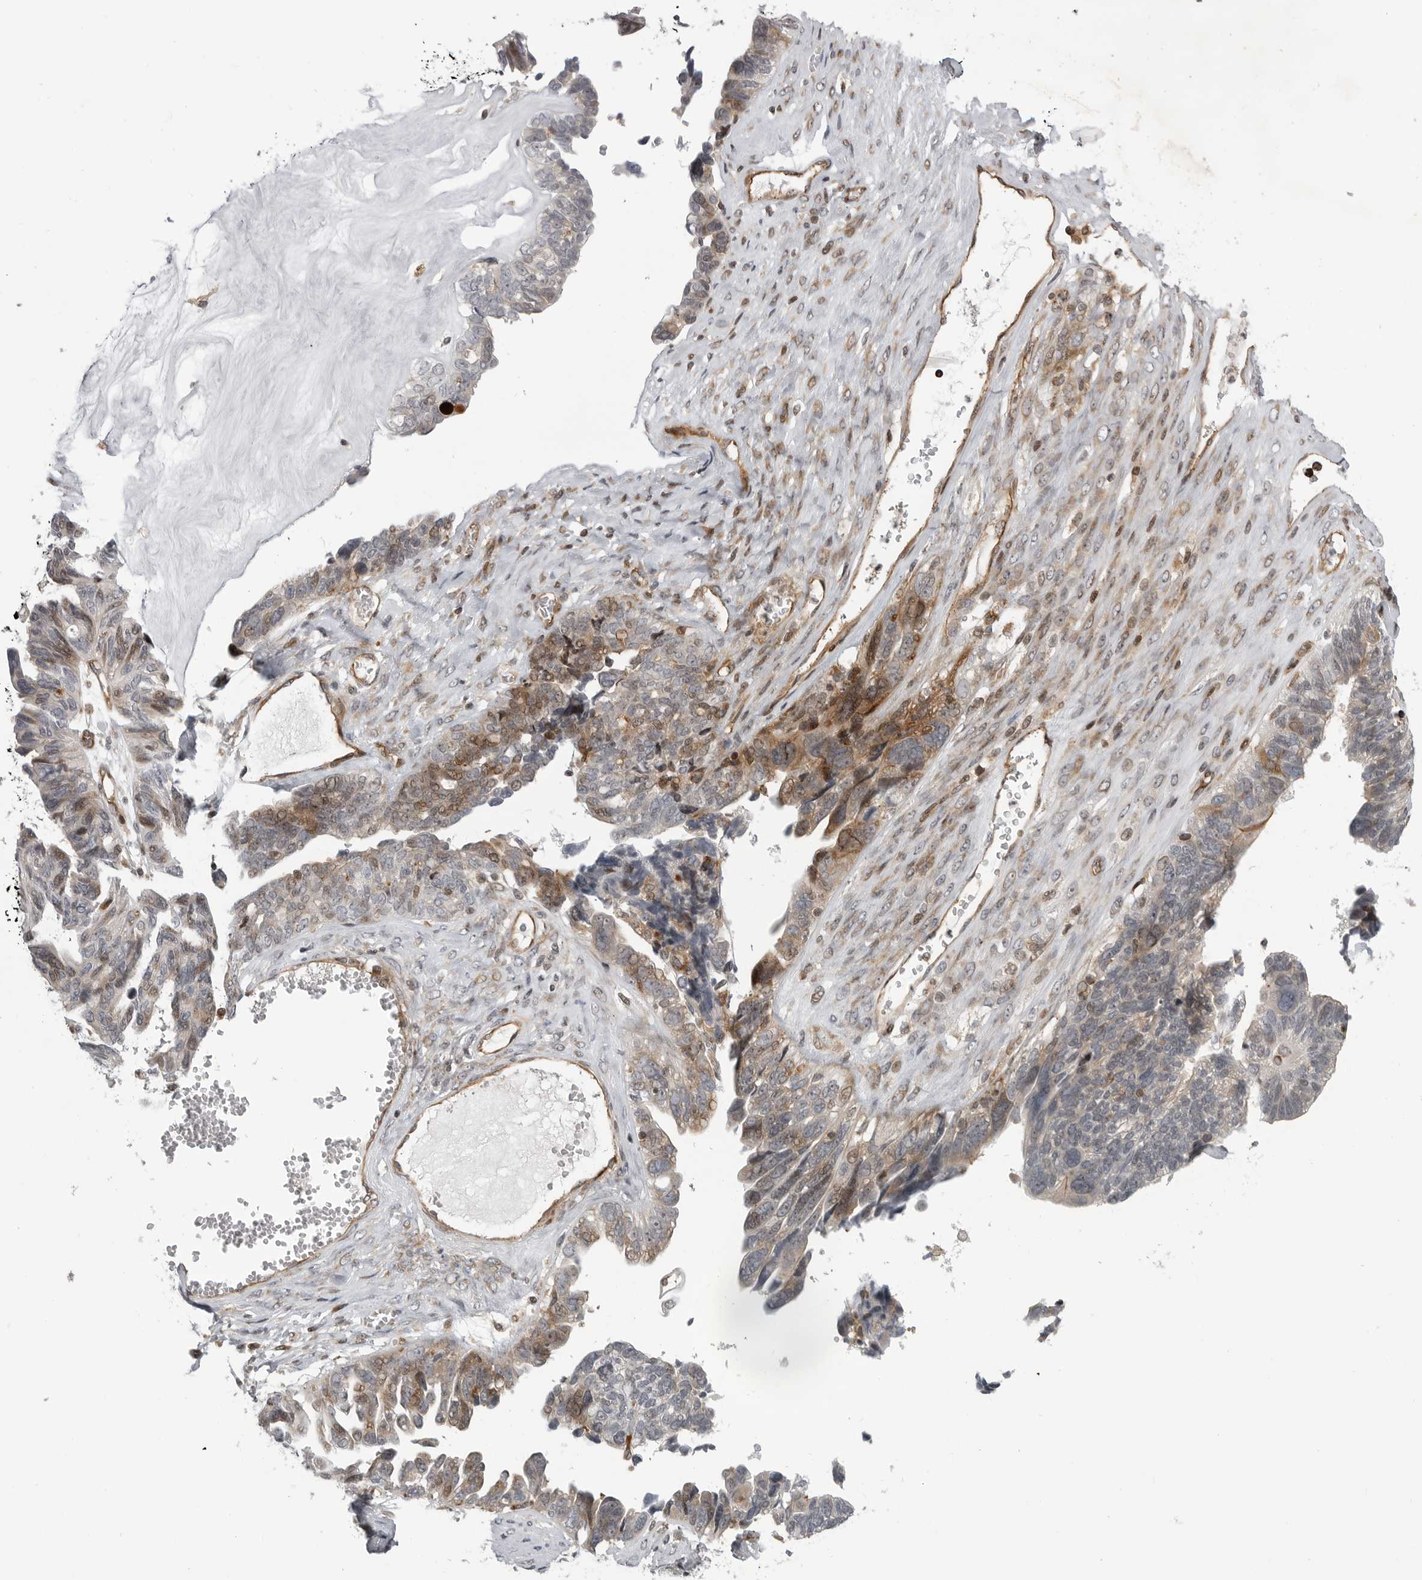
{"staining": {"intensity": "moderate", "quantity": "25%-75%", "location": "cytoplasmic/membranous,nuclear"}, "tissue": "ovarian cancer", "cell_type": "Tumor cells", "image_type": "cancer", "snomed": [{"axis": "morphology", "description": "Cystadenocarcinoma, serous, NOS"}, {"axis": "topography", "description": "Ovary"}], "caption": "A brown stain labels moderate cytoplasmic/membranous and nuclear positivity of a protein in human ovarian cancer tumor cells.", "gene": "ABL1", "patient": {"sex": "female", "age": 79}}